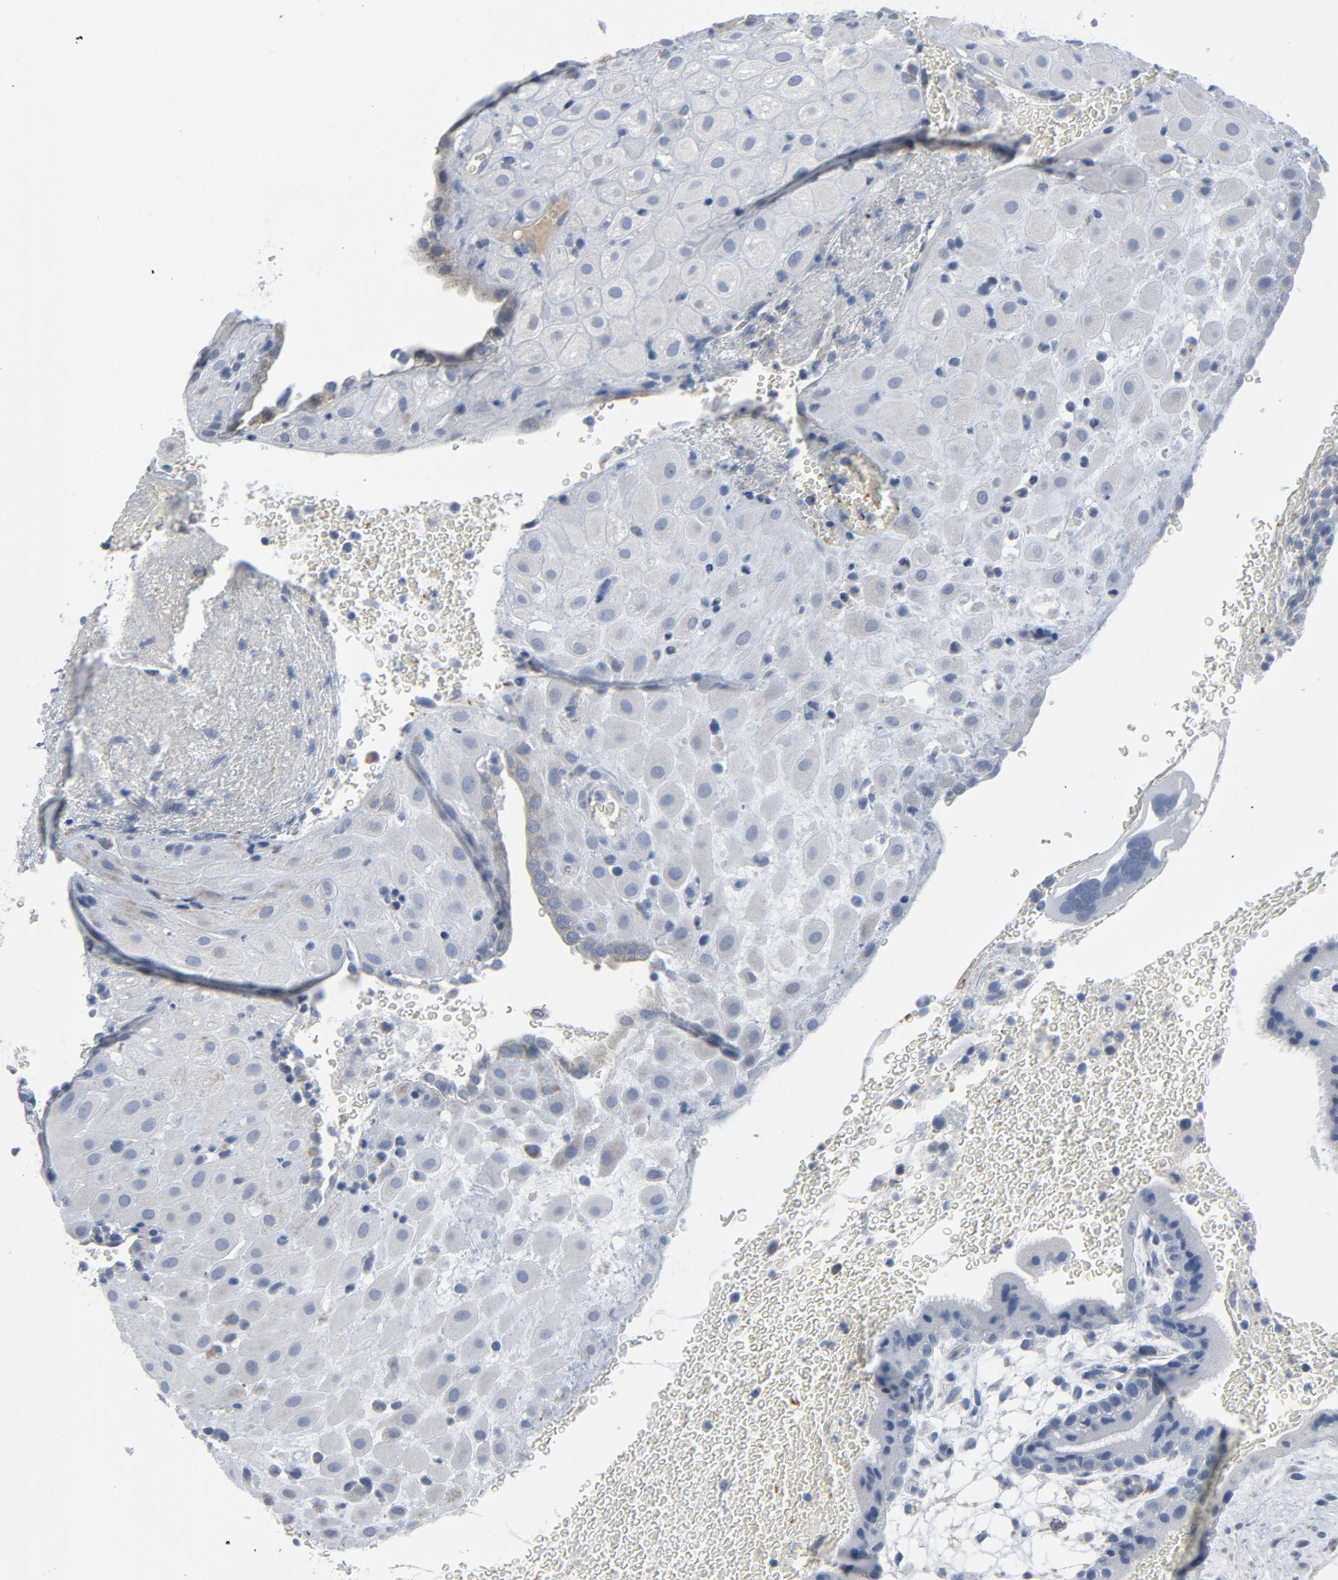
{"staining": {"intensity": "negative", "quantity": "none", "location": "none"}, "tissue": "placenta", "cell_type": "Decidual cells", "image_type": "normal", "snomed": [{"axis": "morphology", "description": "Normal tissue, NOS"}, {"axis": "topography", "description": "Placenta"}], "caption": "The immunohistochemistry micrograph has no significant staining in decidual cells of placenta. The staining was performed using DAB to visualize the protein expression in brown, while the nuclei were stained in blue with hematoxylin (Magnification: 20x).", "gene": "GPX2", "patient": {"sex": "female", "age": 19}}